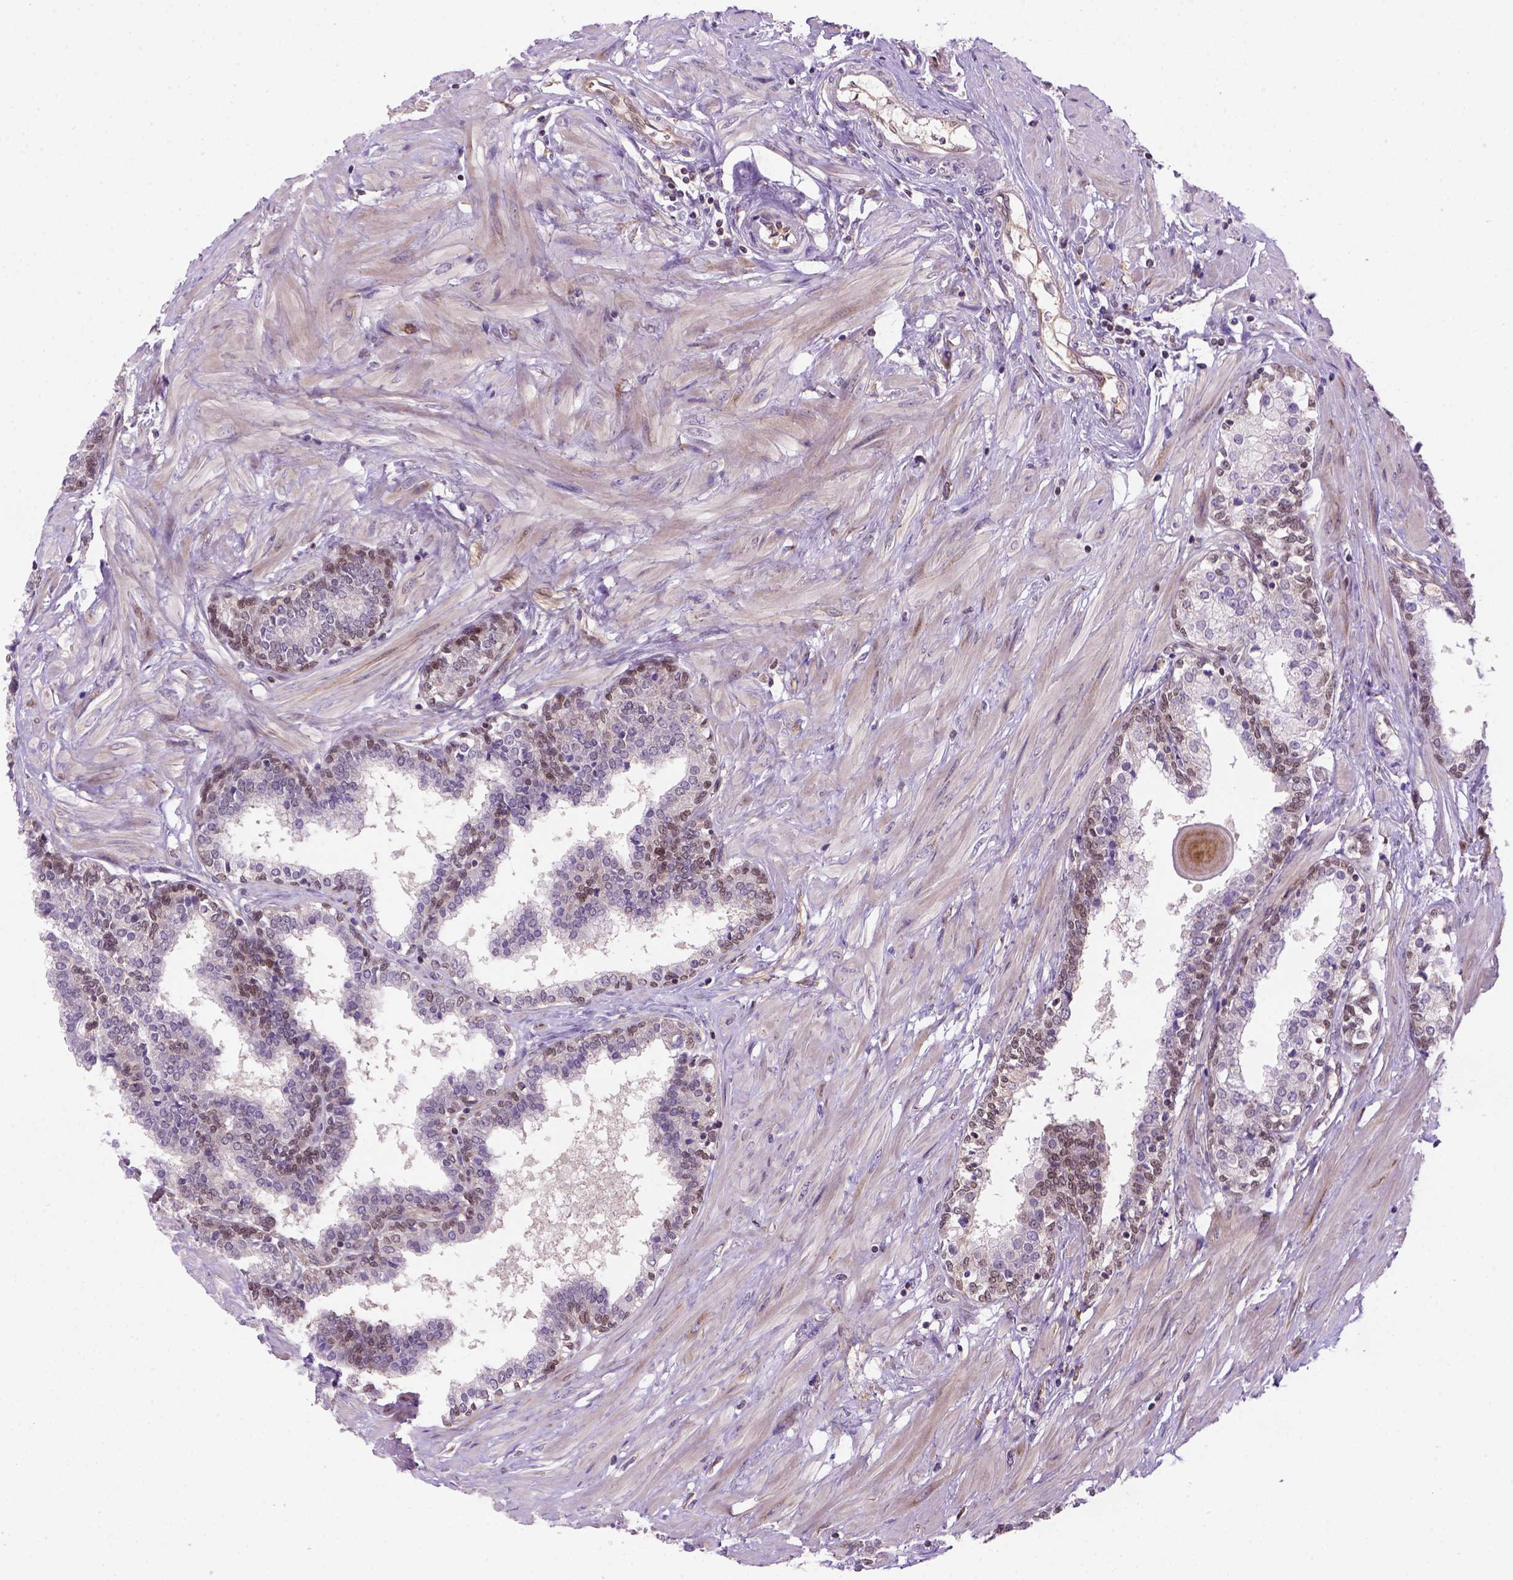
{"staining": {"intensity": "weak", "quantity": "<25%", "location": "nuclear"}, "tissue": "prostate", "cell_type": "Glandular cells", "image_type": "normal", "snomed": [{"axis": "morphology", "description": "Normal tissue, NOS"}, {"axis": "topography", "description": "Prostate"}], "caption": "Image shows no significant protein staining in glandular cells of unremarkable prostate. (Stains: DAB immunohistochemistry with hematoxylin counter stain, Microscopy: brightfield microscopy at high magnification).", "gene": "MGMT", "patient": {"sex": "male", "age": 55}}